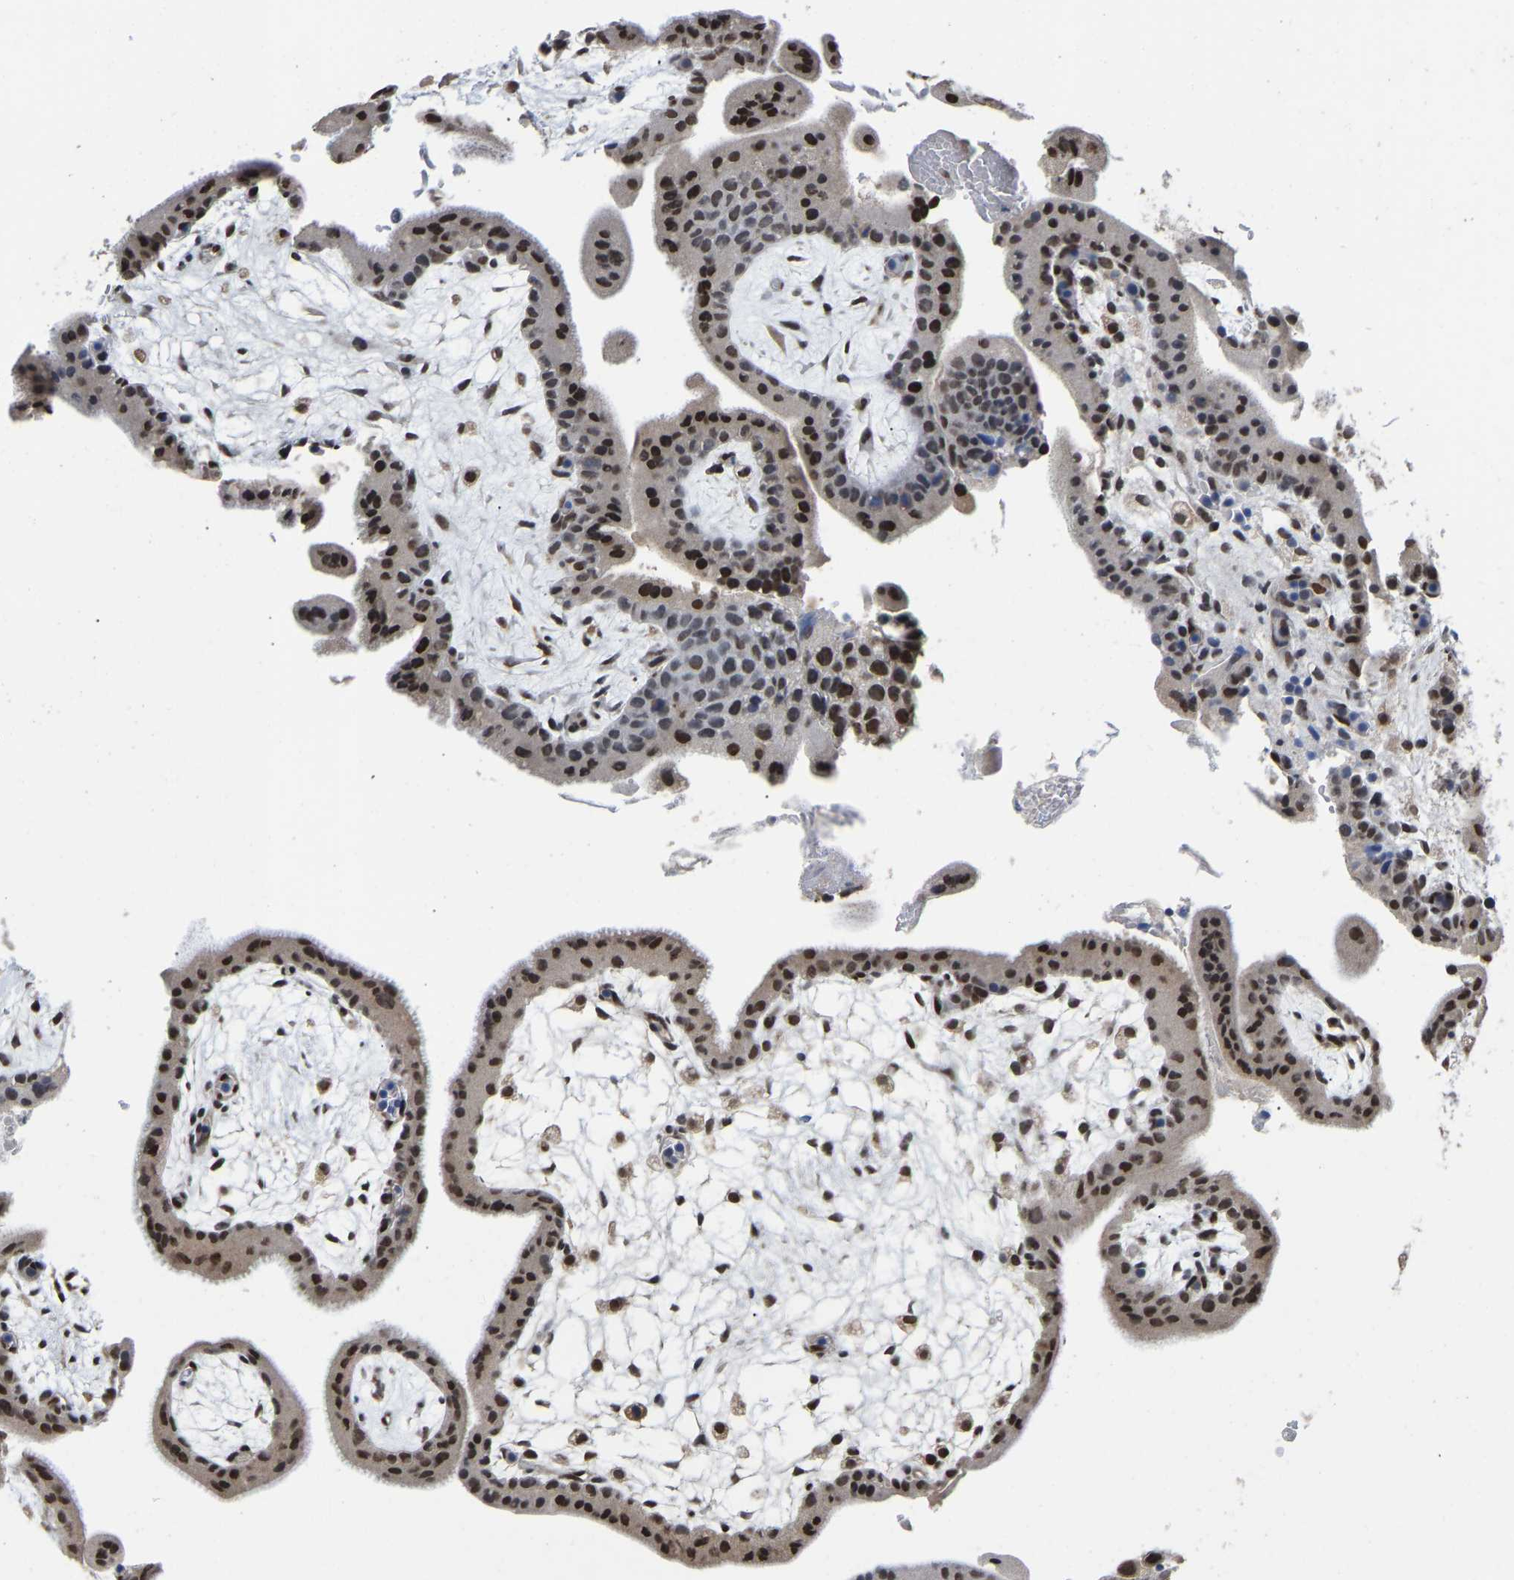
{"staining": {"intensity": "moderate", "quantity": ">75%", "location": "nuclear"}, "tissue": "placenta", "cell_type": "Decidual cells", "image_type": "normal", "snomed": [{"axis": "morphology", "description": "Normal tissue, NOS"}, {"axis": "topography", "description": "Placenta"}], "caption": "Immunohistochemical staining of benign placenta displays moderate nuclear protein positivity in about >75% of decidual cells.", "gene": "QKI", "patient": {"sex": "female", "age": 35}}